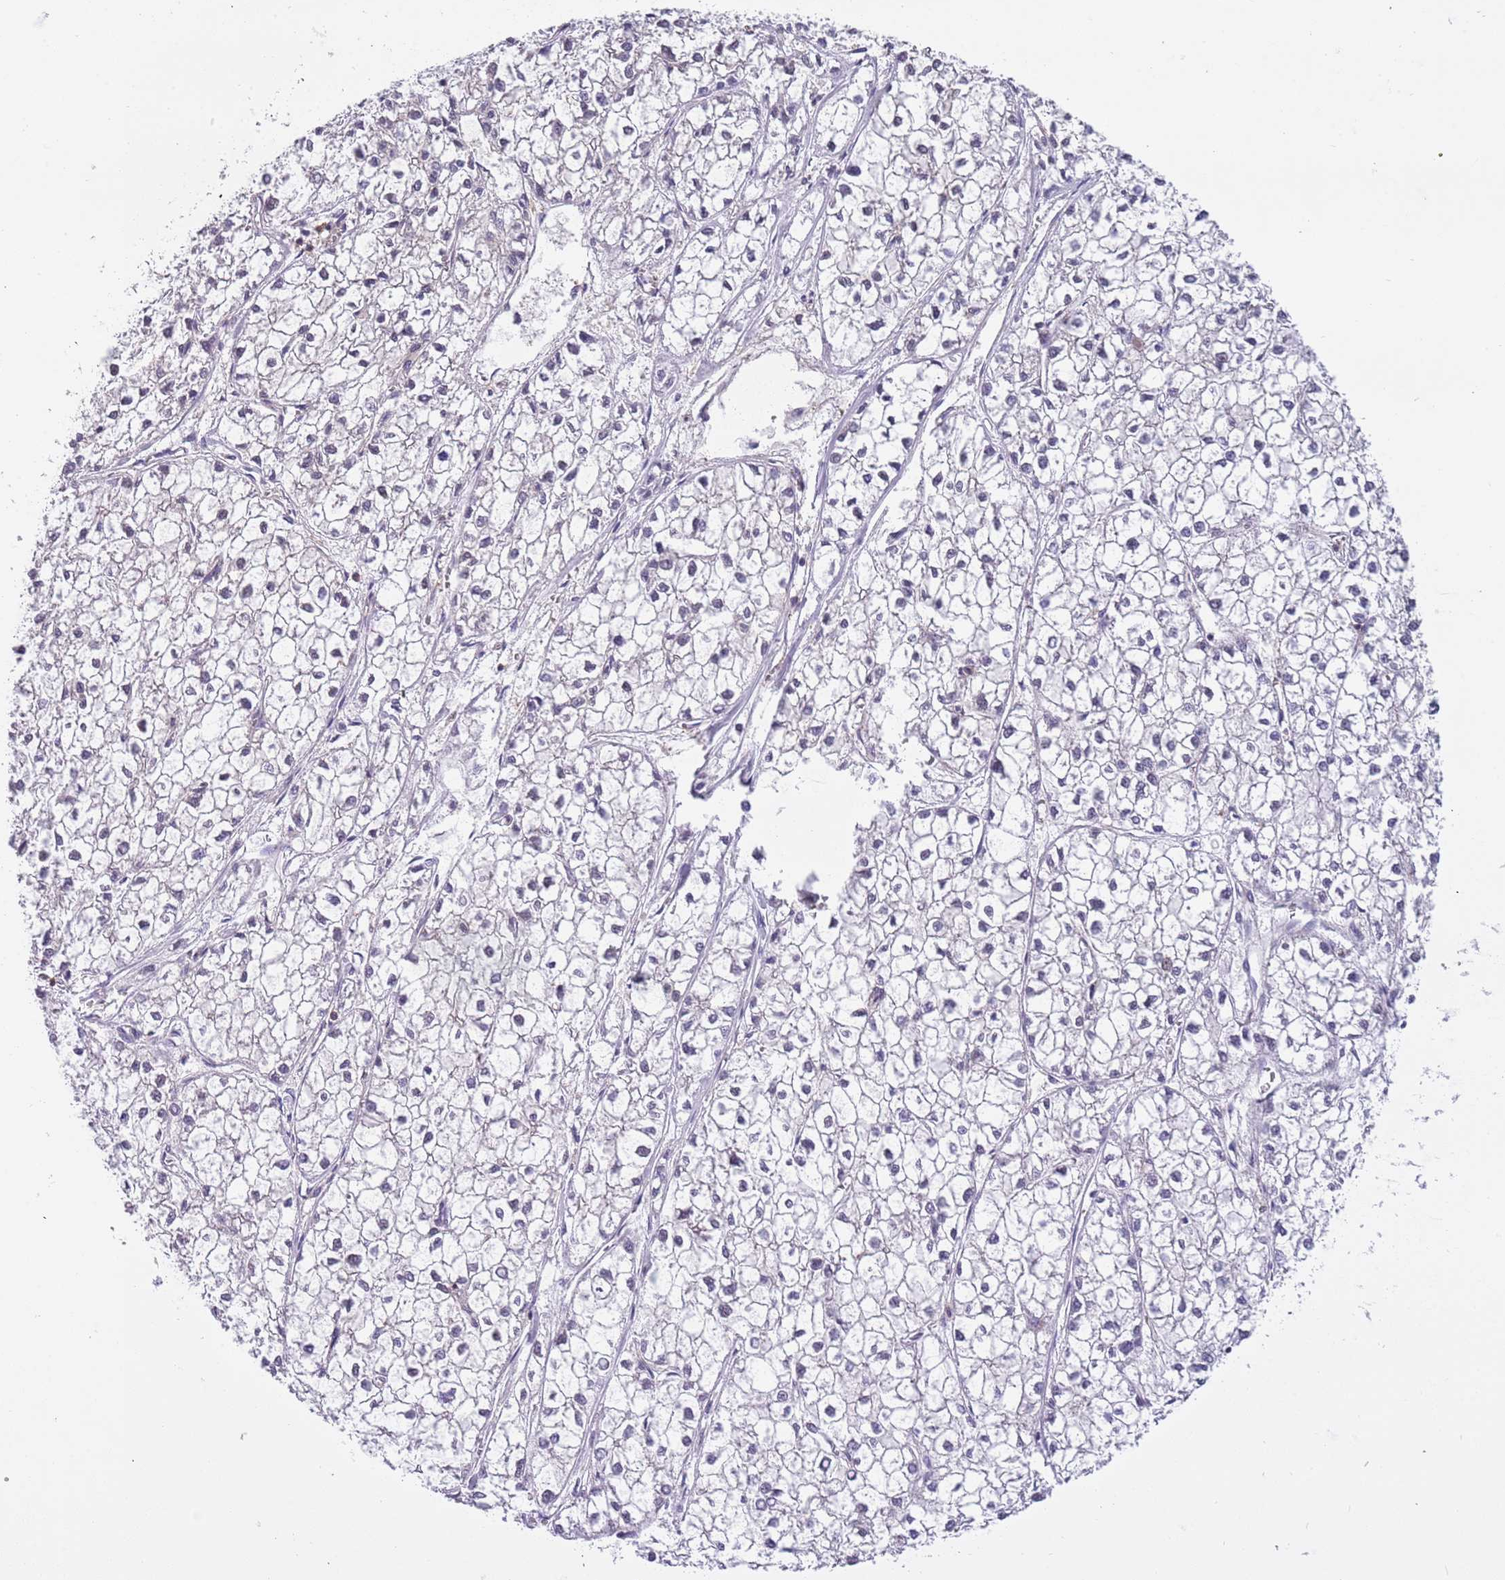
{"staining": {"intensity": "negative", "quantity": "none", "location": "none"}, "tissue": "liver cancer", "cell_type": "Tumor cells", "image_type": "cancer", "snomed": [{"axis": "morphology", "description": "Carcinoma, Hepatocellular, NOS"}, {"axis": "topography", "description": "Liver"}], "caption": "Tumor cells are negative for brown protein staining in hepatocellular carcinoma (liver).", "gene": "STIP1", "patient": {"sex": "female", "age": 43}}